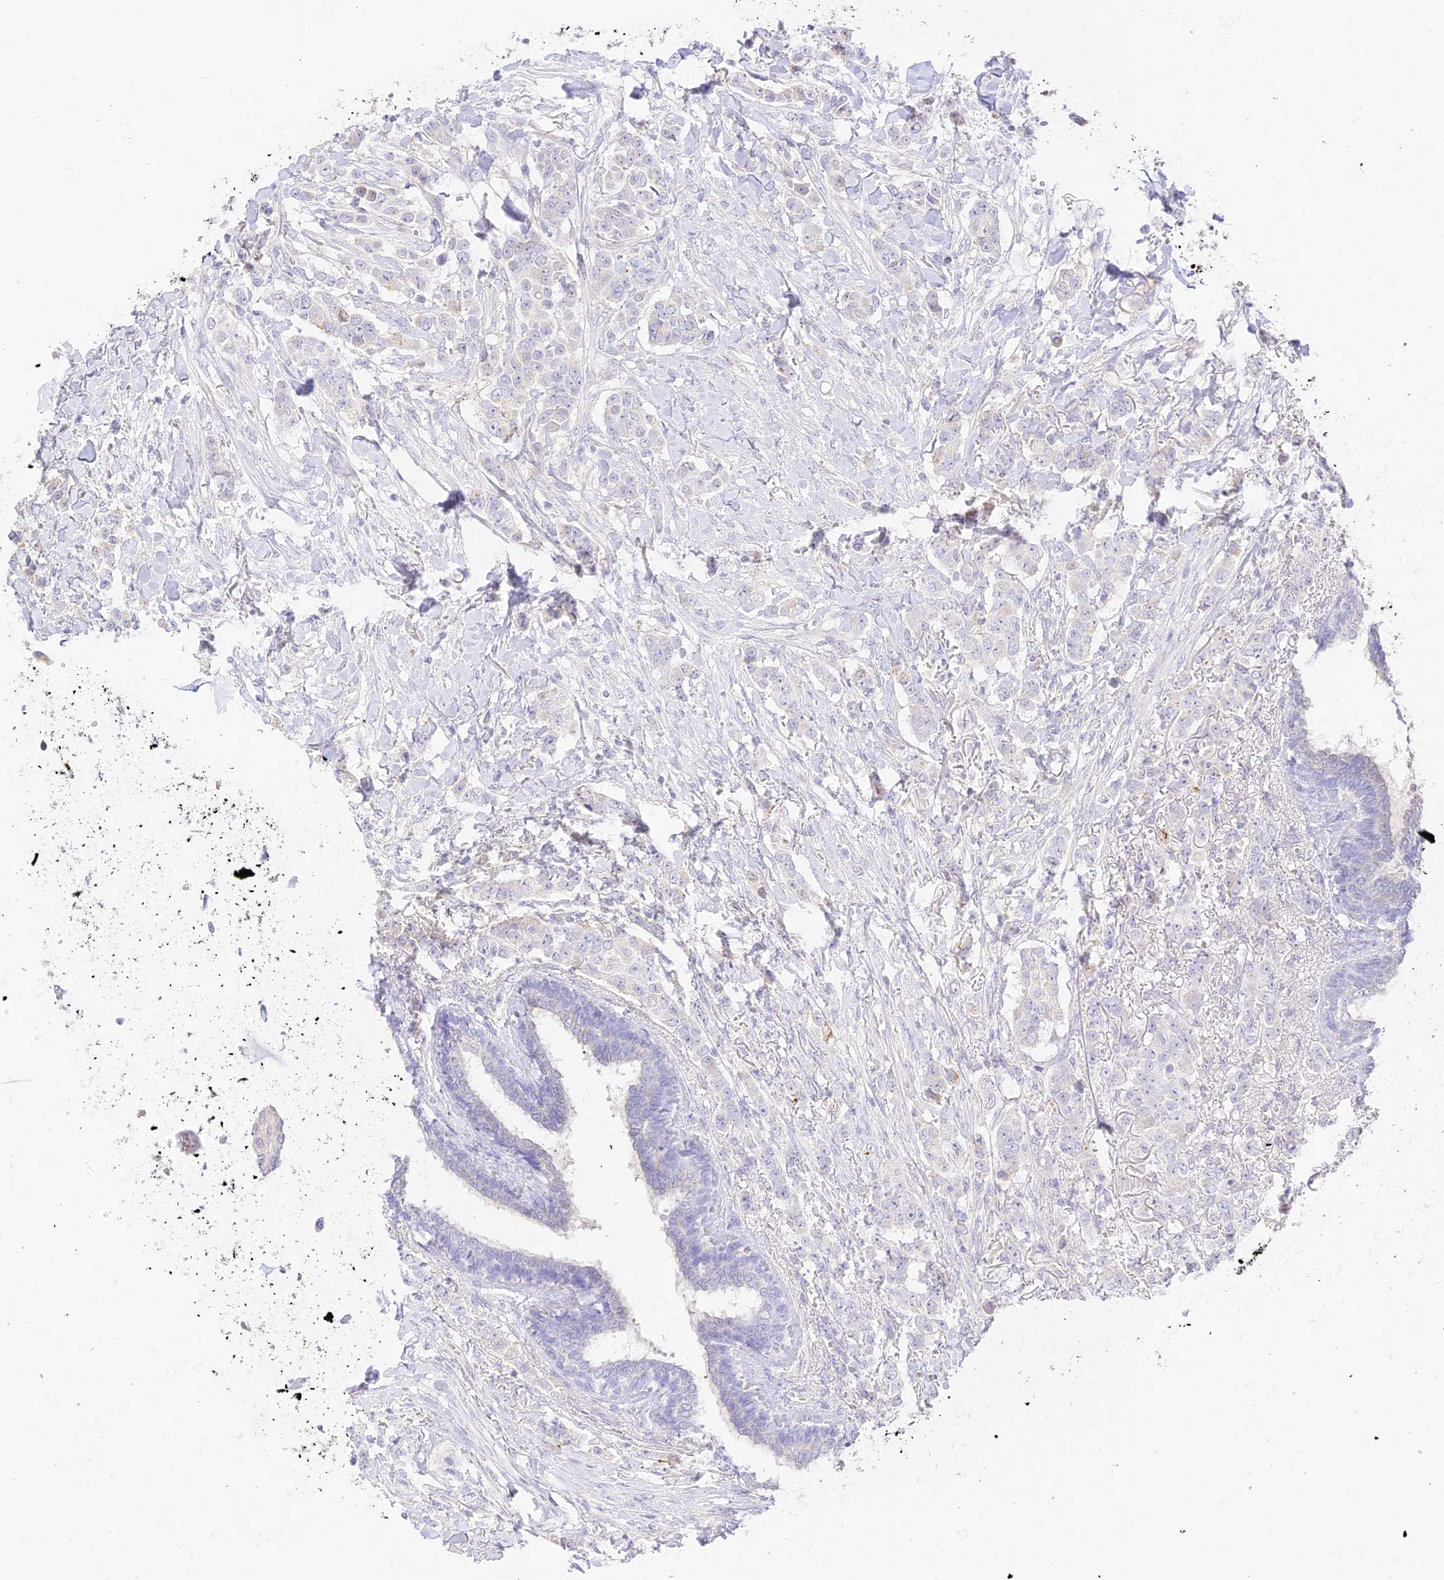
{"staining": {"intensity": "negative", "quantity": "none", "location": "none"}, "tissue": "breast cancer", "cell_type": "Tumor cells", "image_type": "cancer", "snomed": [{"axis": "morphology", "description": "Duct carcinoma"}, {"axis": "topography", "description": "Breast"}], "caption": "Immunohistochemistry histopathology image of neoplastic tissue: breast cancer (invasive ductal carcinoma) stained with DAB exhibits no significant protein staining in tumor cells. (DAB (3,3'-diaminobenzidine) immunohistochemistry (IHC), high magnification).", "gene": "LRRC15", "patient": {"sex": "female", "age": 40}}